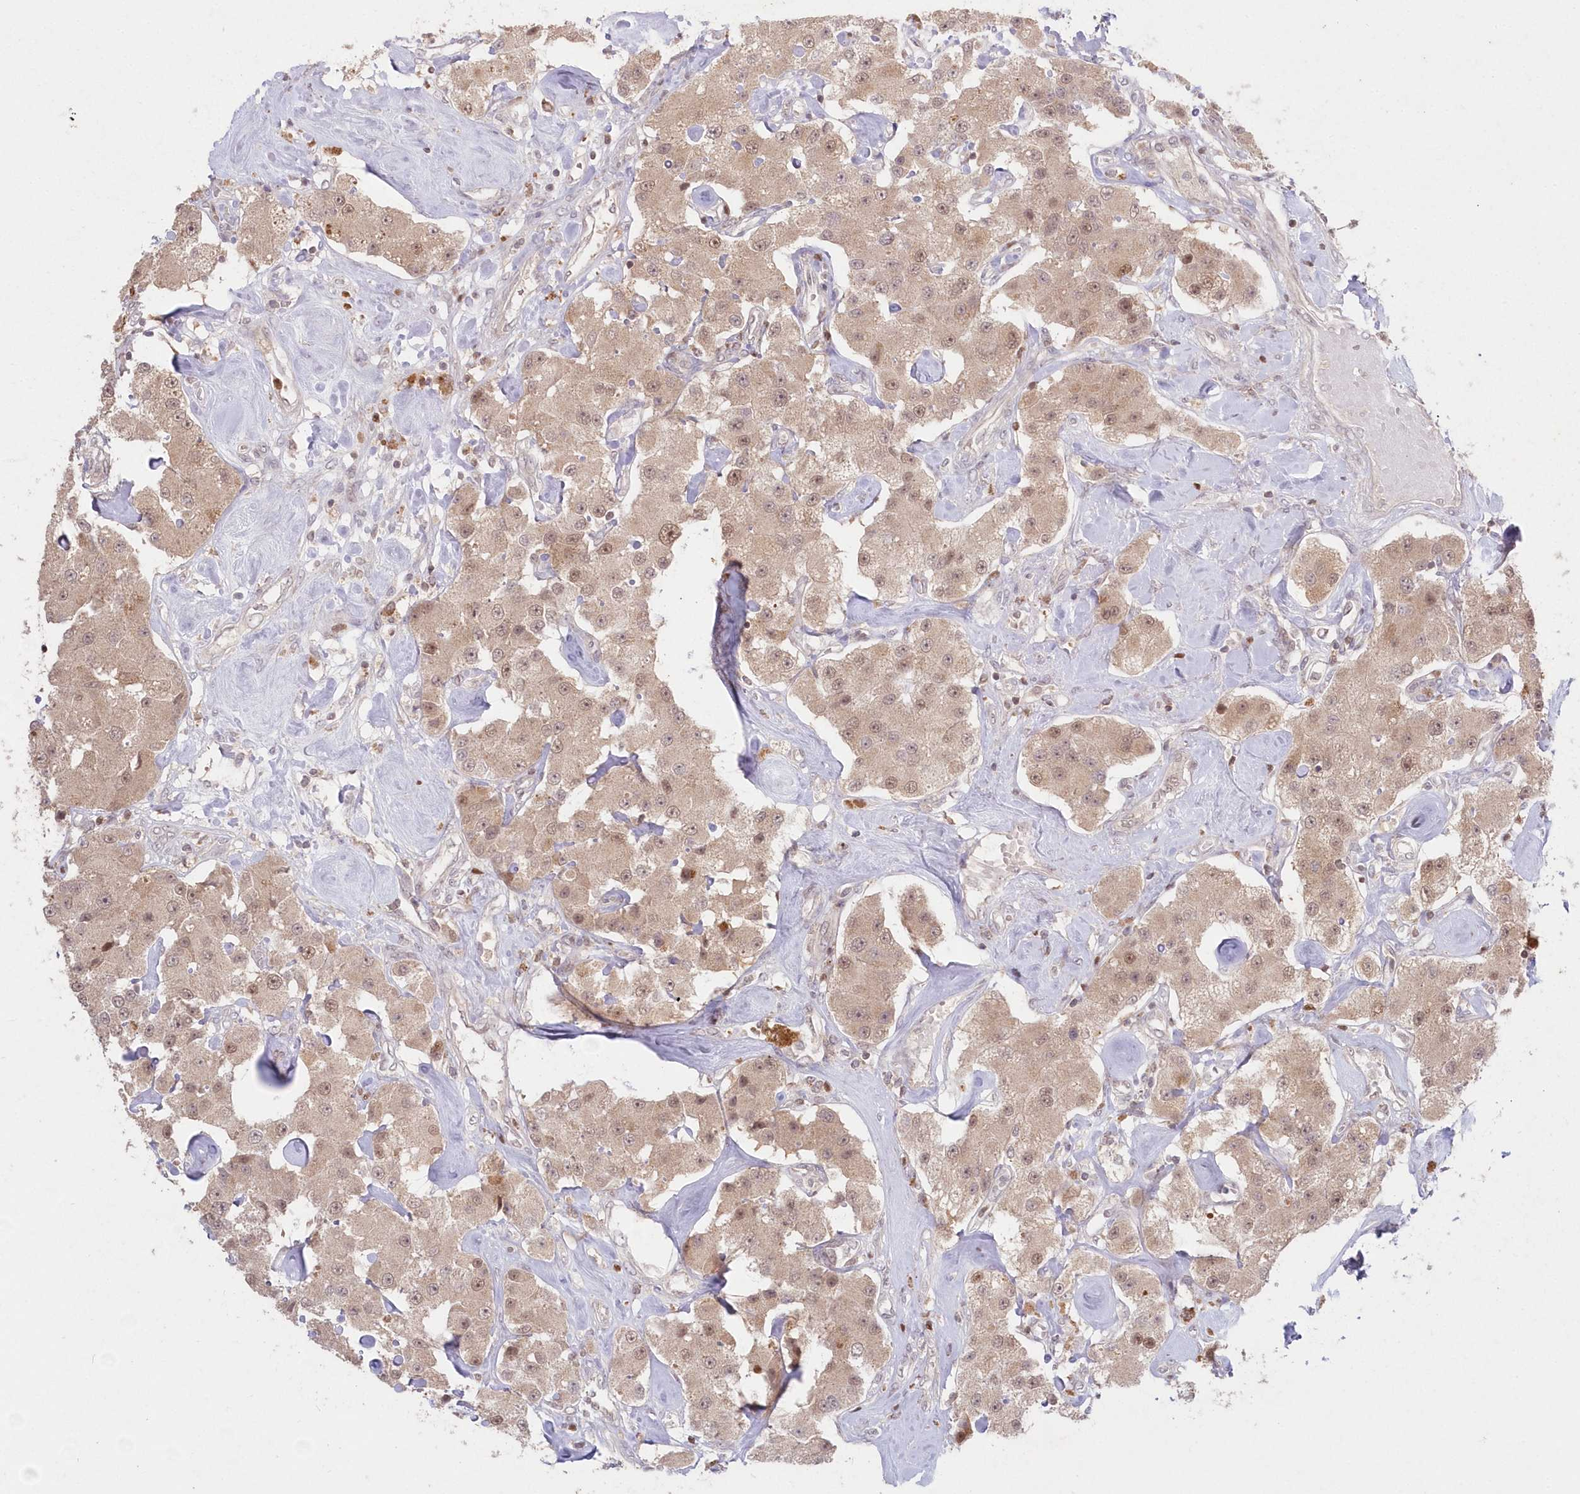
{"staining": {"intensity": "weak", "quantity": "25%-75%", "location": "cytoplasmic/membranous,nuclear"}, "tissue": "carcinoid", "cell_type": "Tumor cells", "image_type": "cancer", "snomed": [{"axis": "morphology", "description": "Carcinoid, malignant, NOS"}, {"axis": "topography", "description": "Pancreas"}], "caption": "Immunohistochemical staining of human carcinoid displays weak cytoplasmic/membranous and nuclear protein expression in about 25%-75% of tumor cells.", "gene": "ASCC1", "patient": {"sex": "male", "age": 41}}